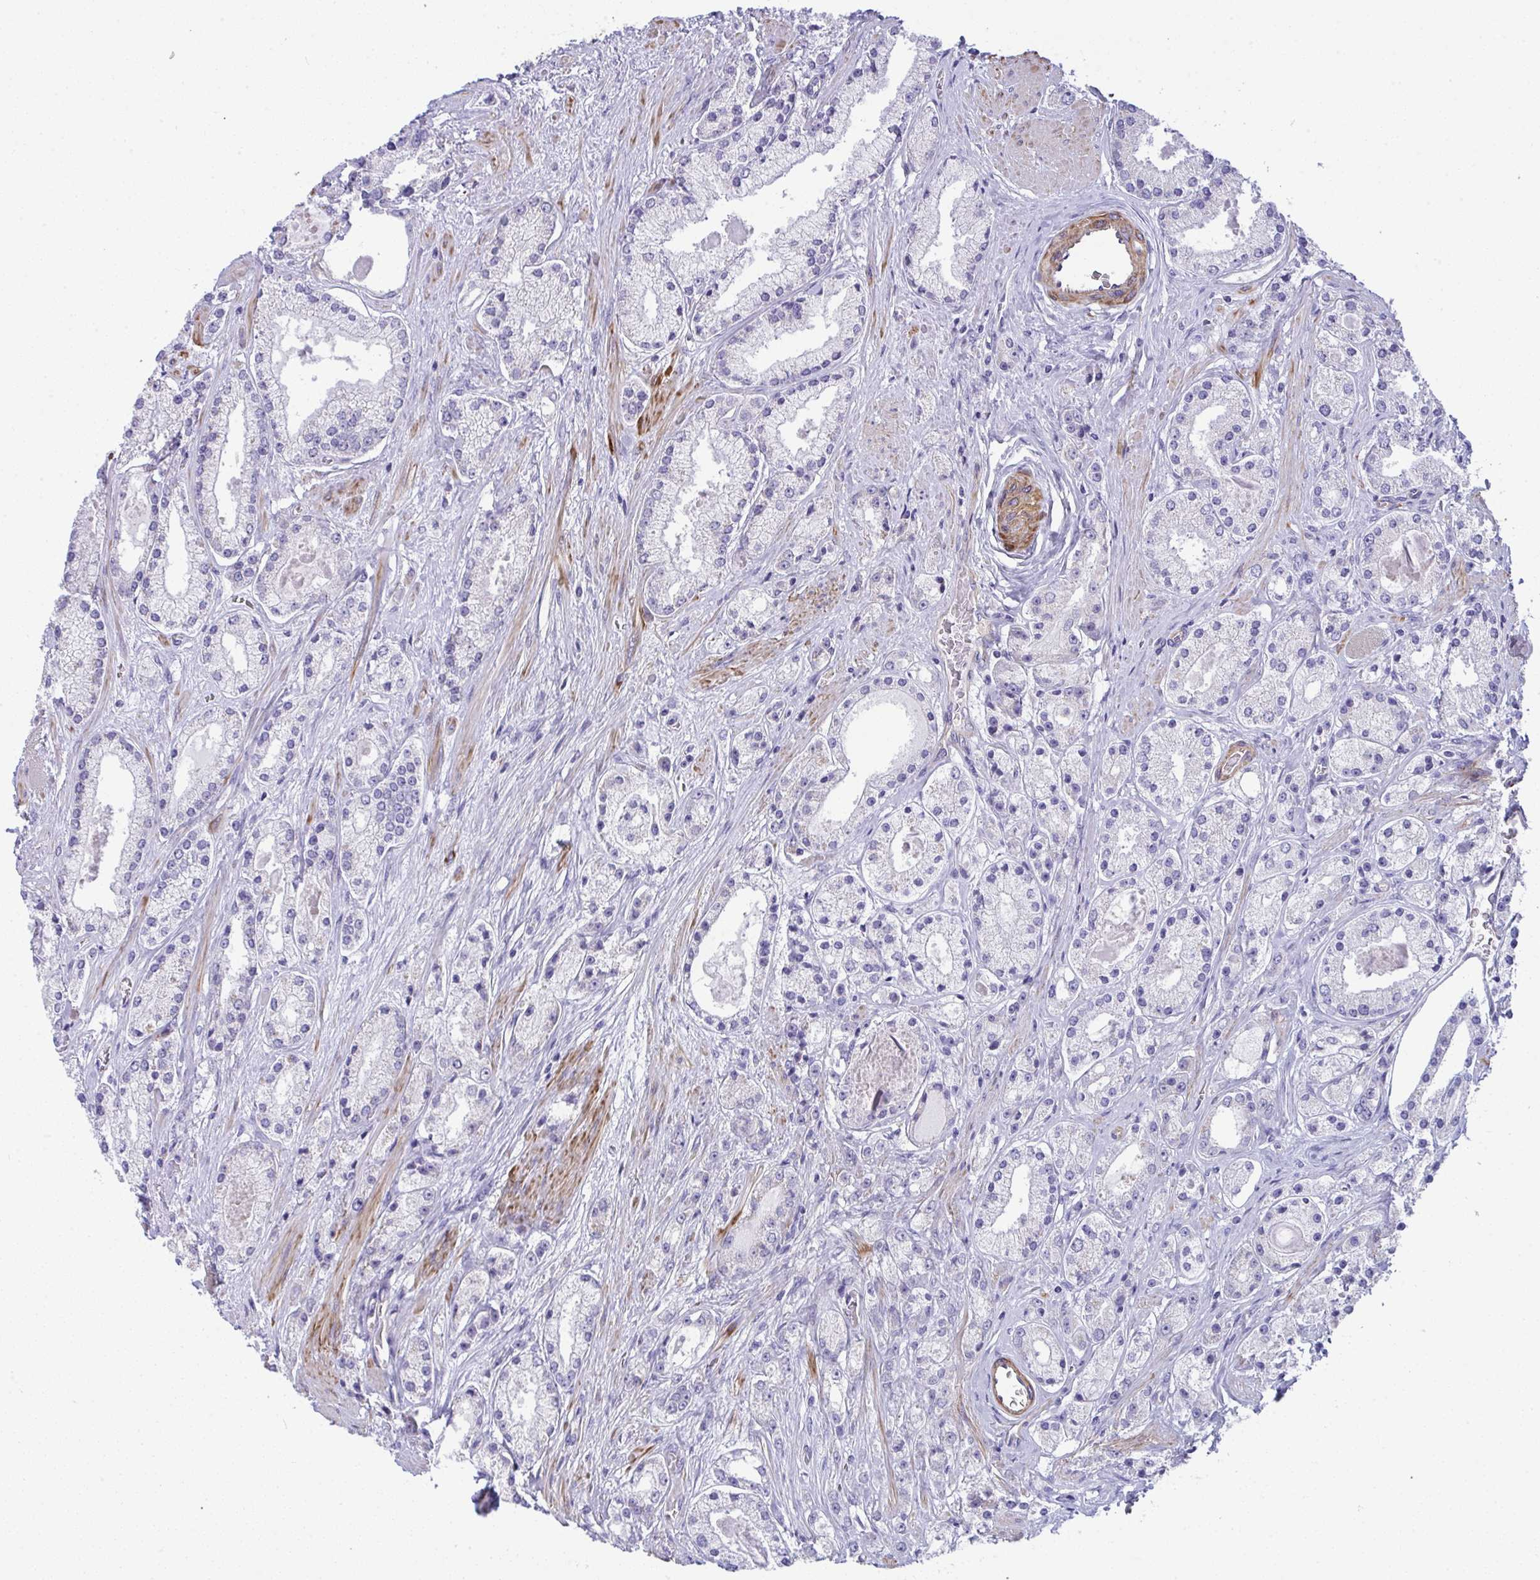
{"staining": {"intensity": "negative", "quantity": "none", "location": "none"}, "tissue": "prostate cancer", "cell_type": "Tumor cells", "image_type": "cancer", "snomed": [{"axis": "morphology", "description": "Adenocarcinoma, High grade"}, {"axis": "topography", "description": "Prostate"}], "caption": "An image of high-grade adenocarcinoma (prostate) stained for a protein demonstrates no brown staining in tumor cells.", "gene": "MYL12A", "patient": {"sex": "male", "age": 67}}